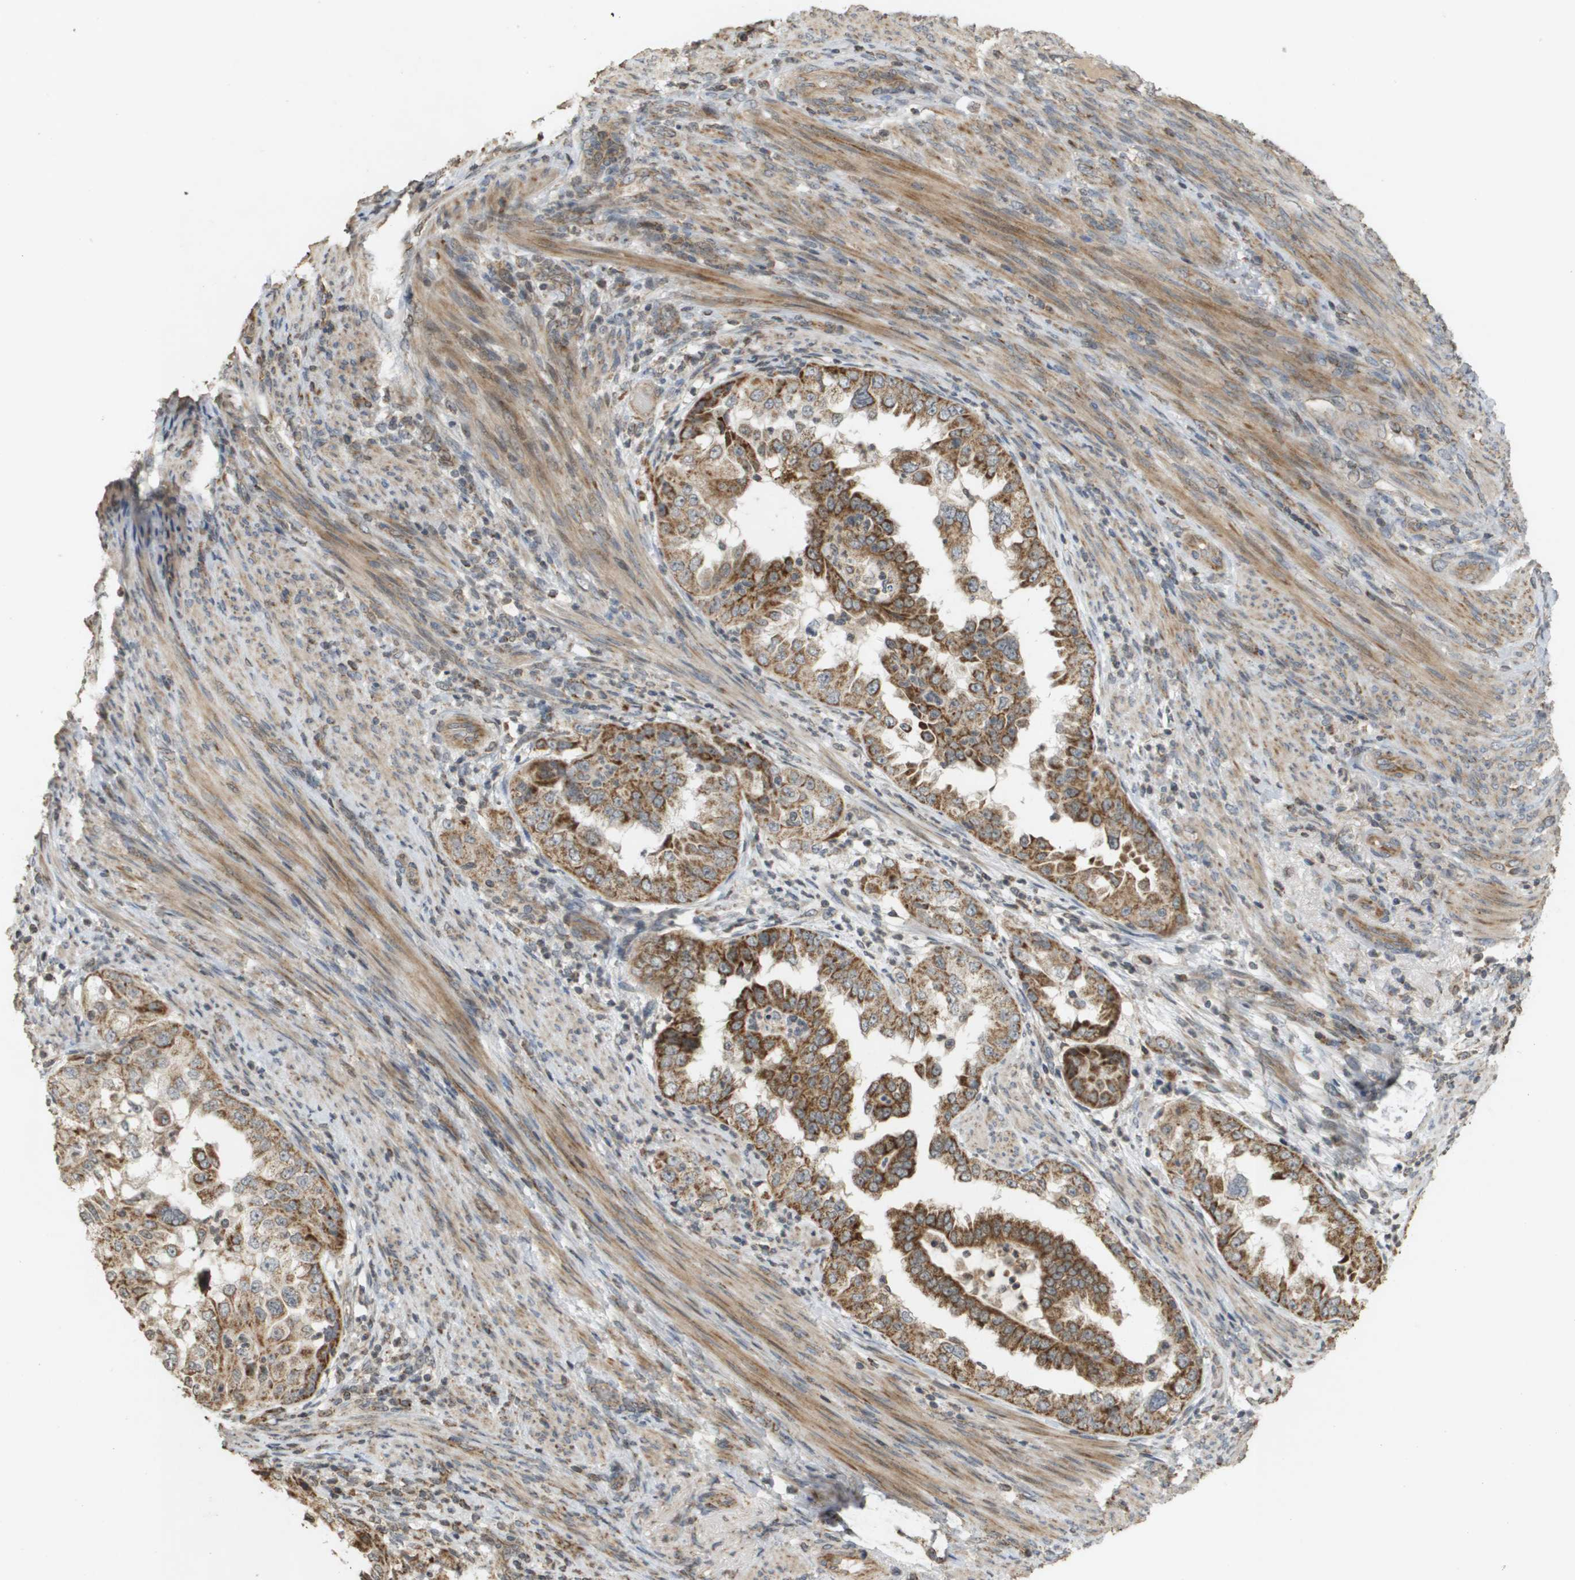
{"staining": {"intensity": "moderate", "quantity": ">75%", "location": "cytoplasmic/membranous"}, "tissue": "endometrial cancer", "cell_type": "Tumor cells", "image_type": "cancer", "snomed": [{"axis": "morphology", "description": "Adenocarcinoma, NOS"}, {"axis": "topography", "description": "Endometrium"}], "caption": "Protein staining reveals moderate cytoplasmic/membranous staining in approximately >75% of tumor cells in adenocarcinoma (endometrial).", "gene": "RAB21", "patient": {"sex": "female", "age": 85}}